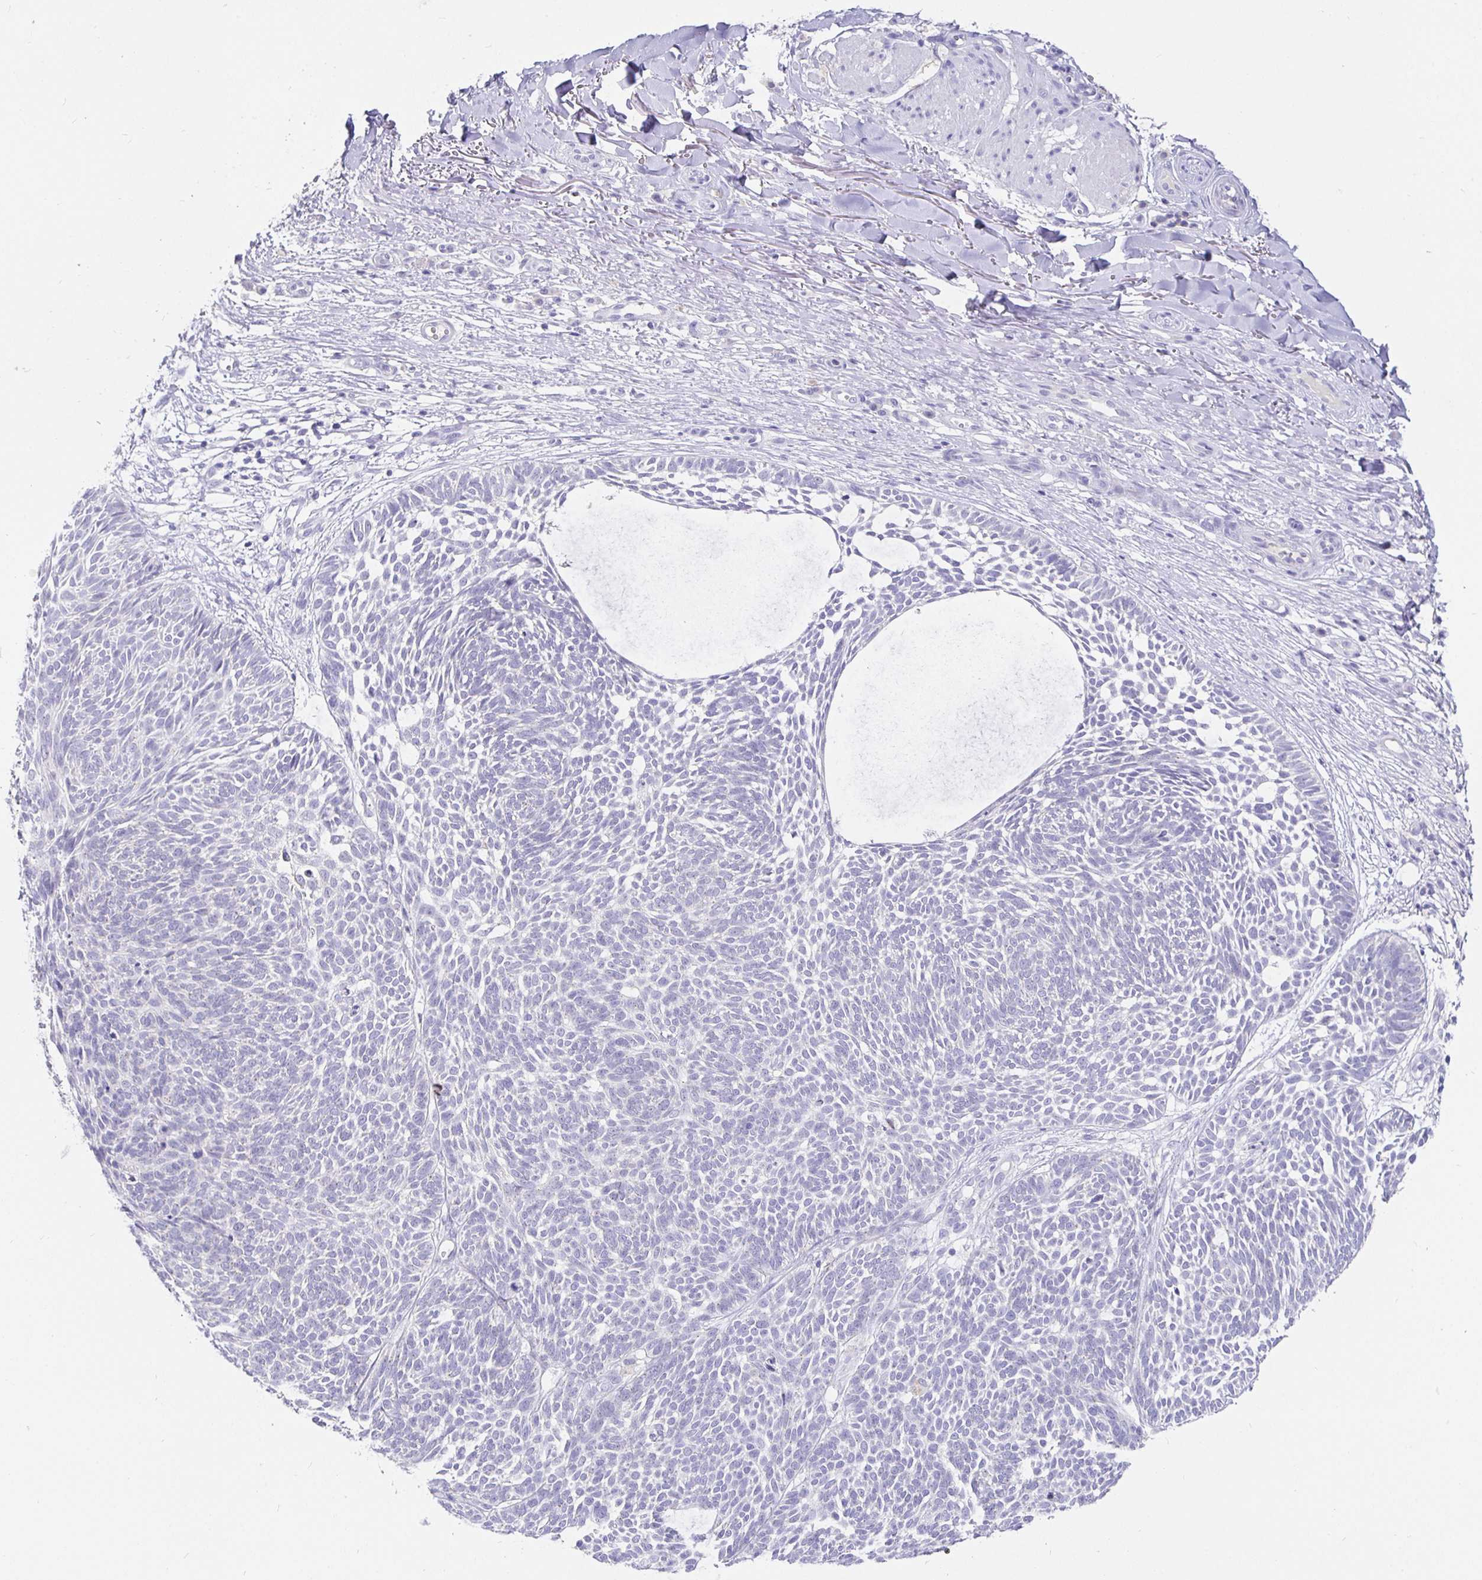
{"staining": {"intensity": "negative", "quantity": "none", "location": "none"}, "tissue": "skin cancer", "cell_type": "Tumor cells", "image_type": "cancer", "snomed": [{"axis": "morphology", "description": "Basal cell carcinoma"}, {"axis": "topography", "description": "Skin"}, {"axis": "topography", "description": "Skin of trunk"}], "caption": "This is an immunohistochemistry histopathology image of skin cancer. There is no positivity in tumor cells.", "gene": "EZHIP", "patient": {"sex": "male", "age": 74}}